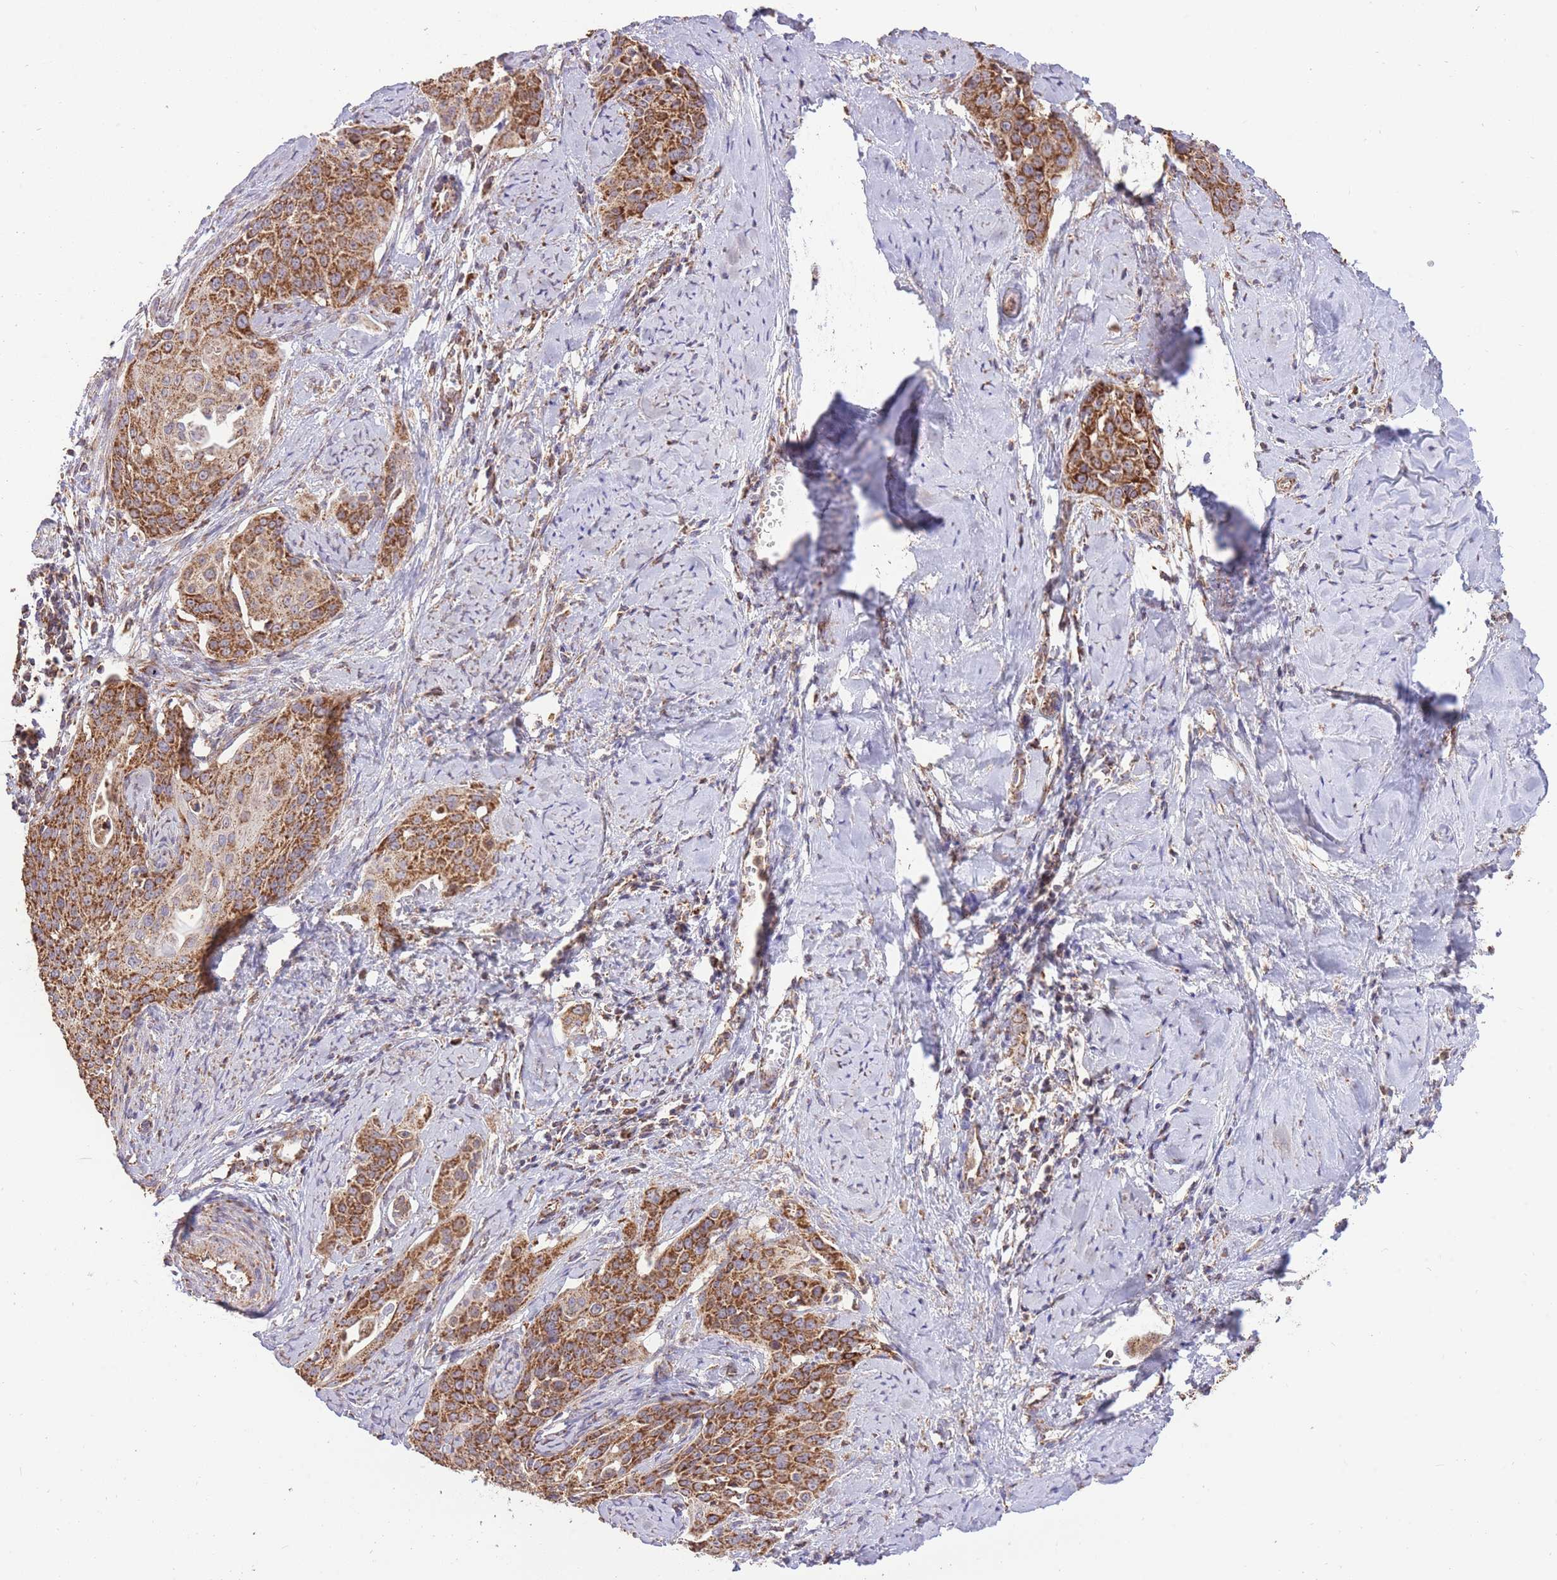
{"staining": {"intensity": "strong", "quantity": ">75%", "location": "cytoplasmic/membranous"}, "tissue": "cervical cancer", "cell_type": "Tumor cells", "image_type": "cancer", "snomed": [{"axis": "morphology", "description": "Squamous cell carcinoma, NOS"}, {"axis": "topography", "description": "Cervix"}], "caption": "This image exhibits squamous cell carcinoma (cervical) stained with IHC to label a protein in brown. The cytoplasmic/membranous of tumor cells show strong positivity for the protein. Nuclei are counter-stained blue.", "gene": "PREP", "patient": {"sex": "female", "age": 44}}